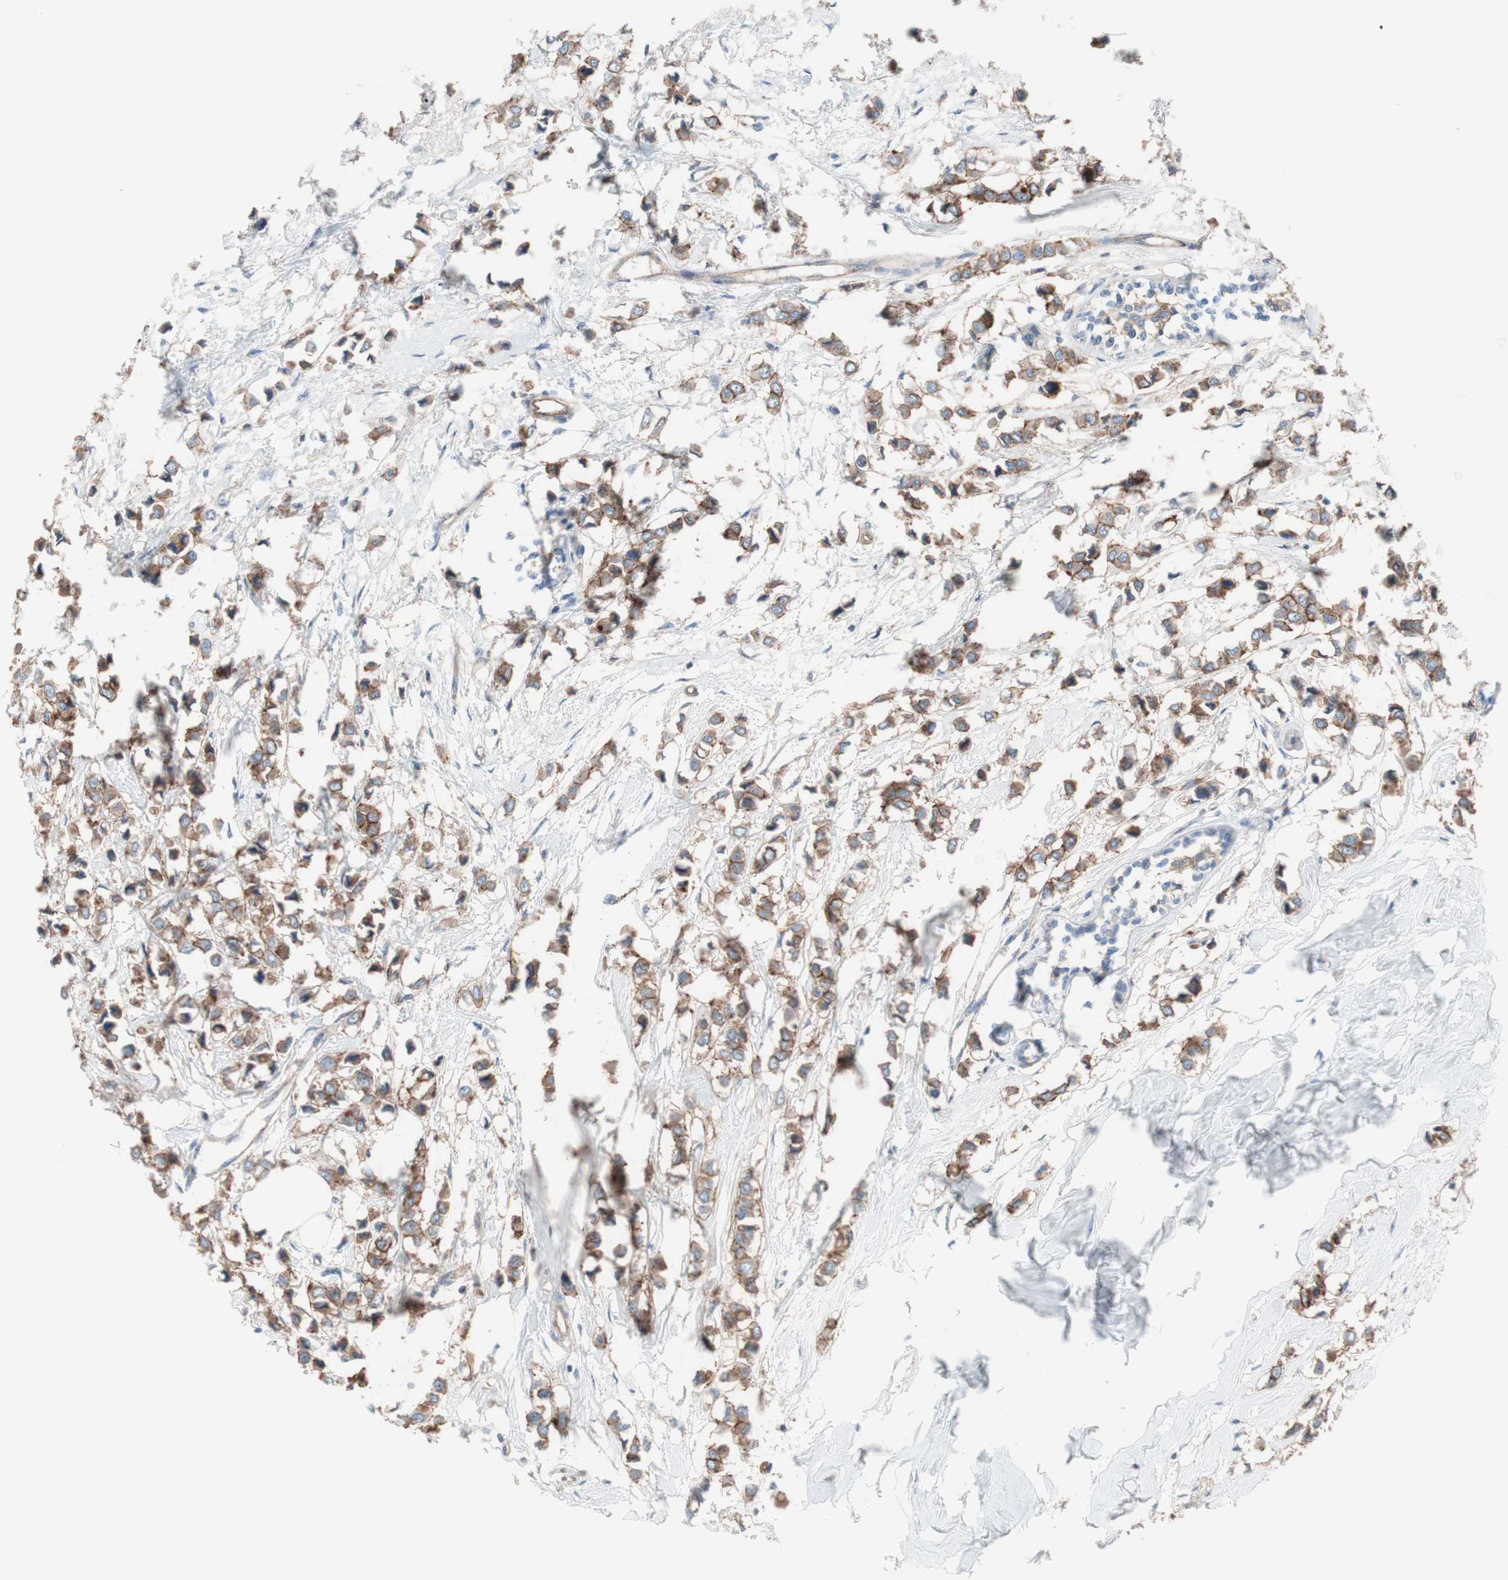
{"staining": {"intensity": "weak", "quantity": ">75%", "location": "cytoplasmic/membranous"}, "tissue": "breast cancer", "cell_type": "Tumor cells", "image_type": "cancer", "snomed": [{"axis": "morphology", "description": "Lobular carcinoma"}, {"axis": "topography", "description": "Breast"}], "caption": "Immunohistochemical staining of breast cancer reveals low levels of weak cytoplasmic/membranous expression in approximately >75% of tumor cells.", "gene": "CD46", "patient": {"sex": "female", "age": 51}}